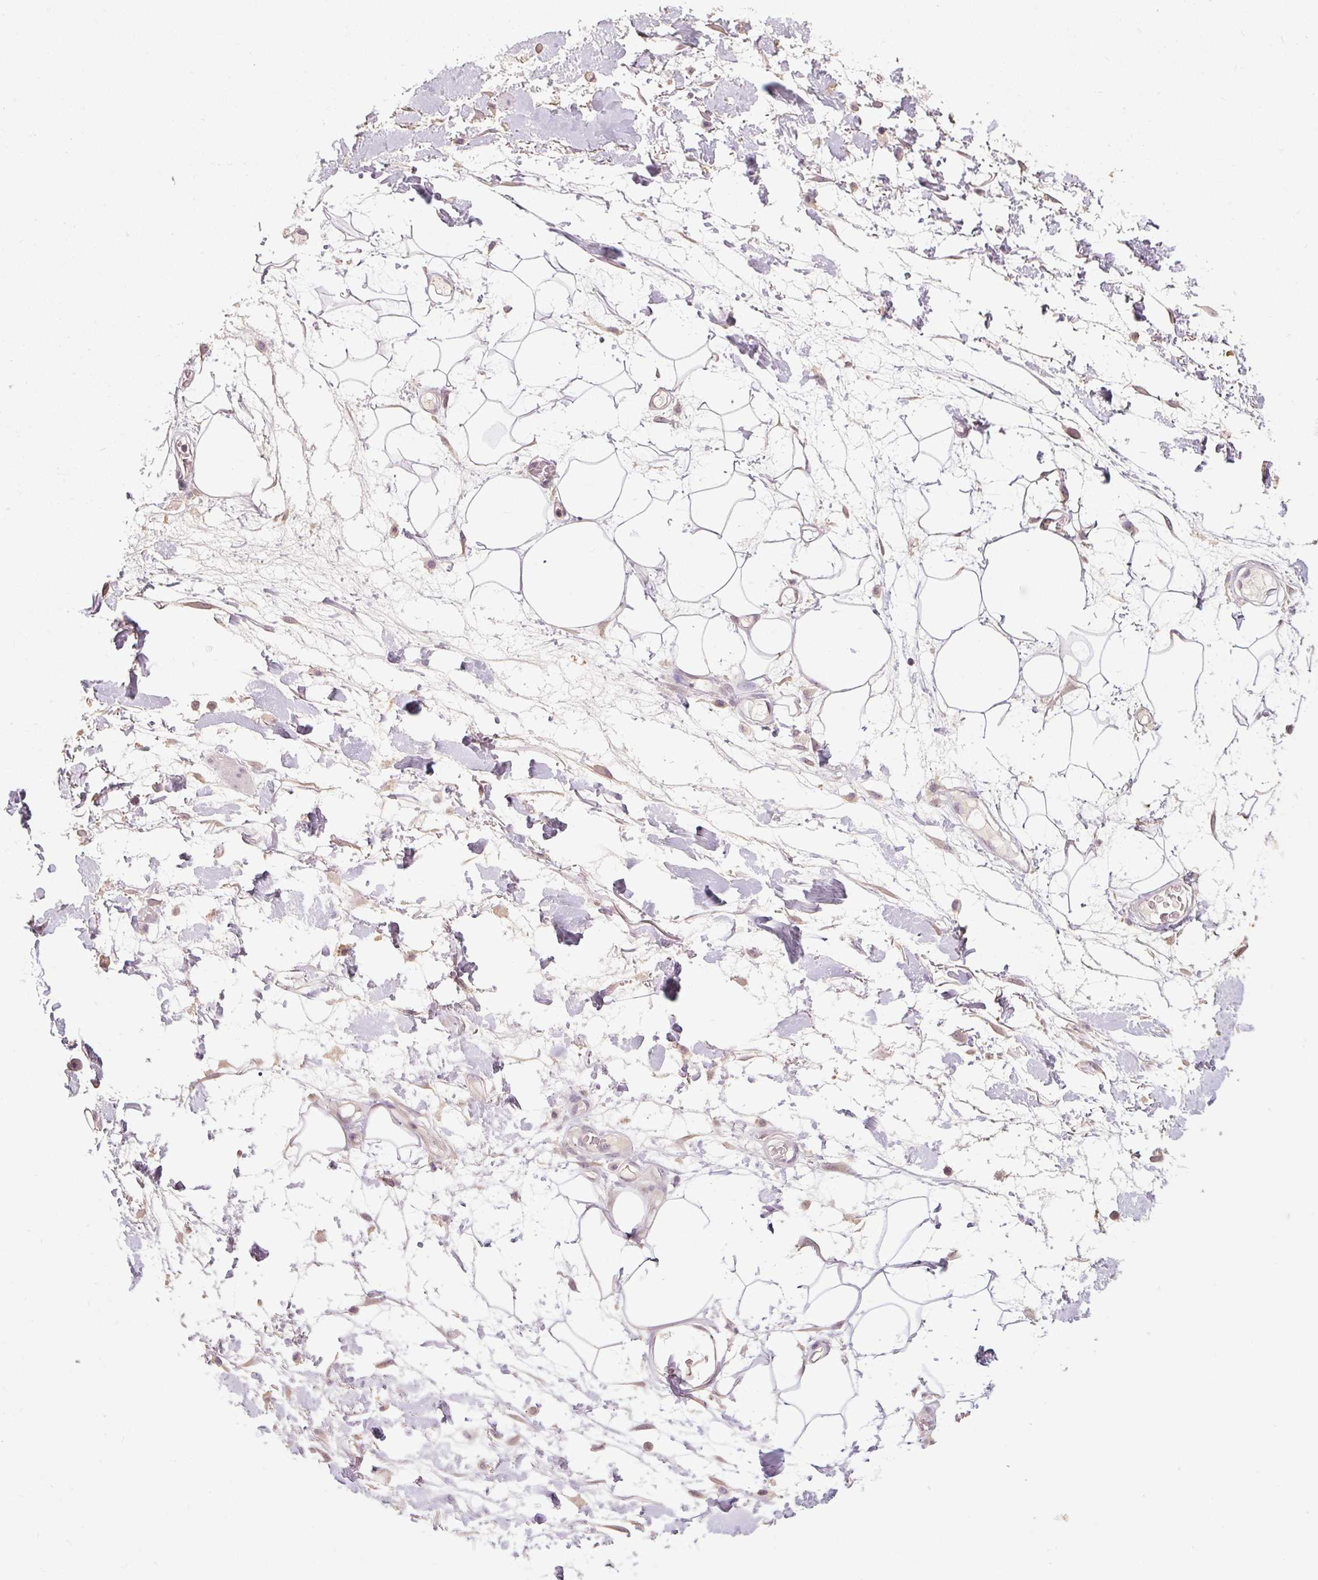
{"staining": {"intensity": "negative", "quantity": "none", "location": "none"}, "tissue": "adipose tissue", "cell_type": "Adipocytes", "image_type": "normal", "snomed": [{"axis": "morphology", "description": "Normal tissue, NOS"}, {"axis": "topography", "description": "Vulva"}, {"axis": "topography", "description": "Peripheral nerve tissue"}], "caption": "A high-resolution histopathology image shows immunohistochemistry staining of normal adipose tissue, which exhibits no significant positivity in adipocytes. The staining is performed using DAB brown chromogen with nuclei counter-stained in using hematoxylin.", "gene": "CFAP65", "patient": {"sex": "female", "age": 68}}